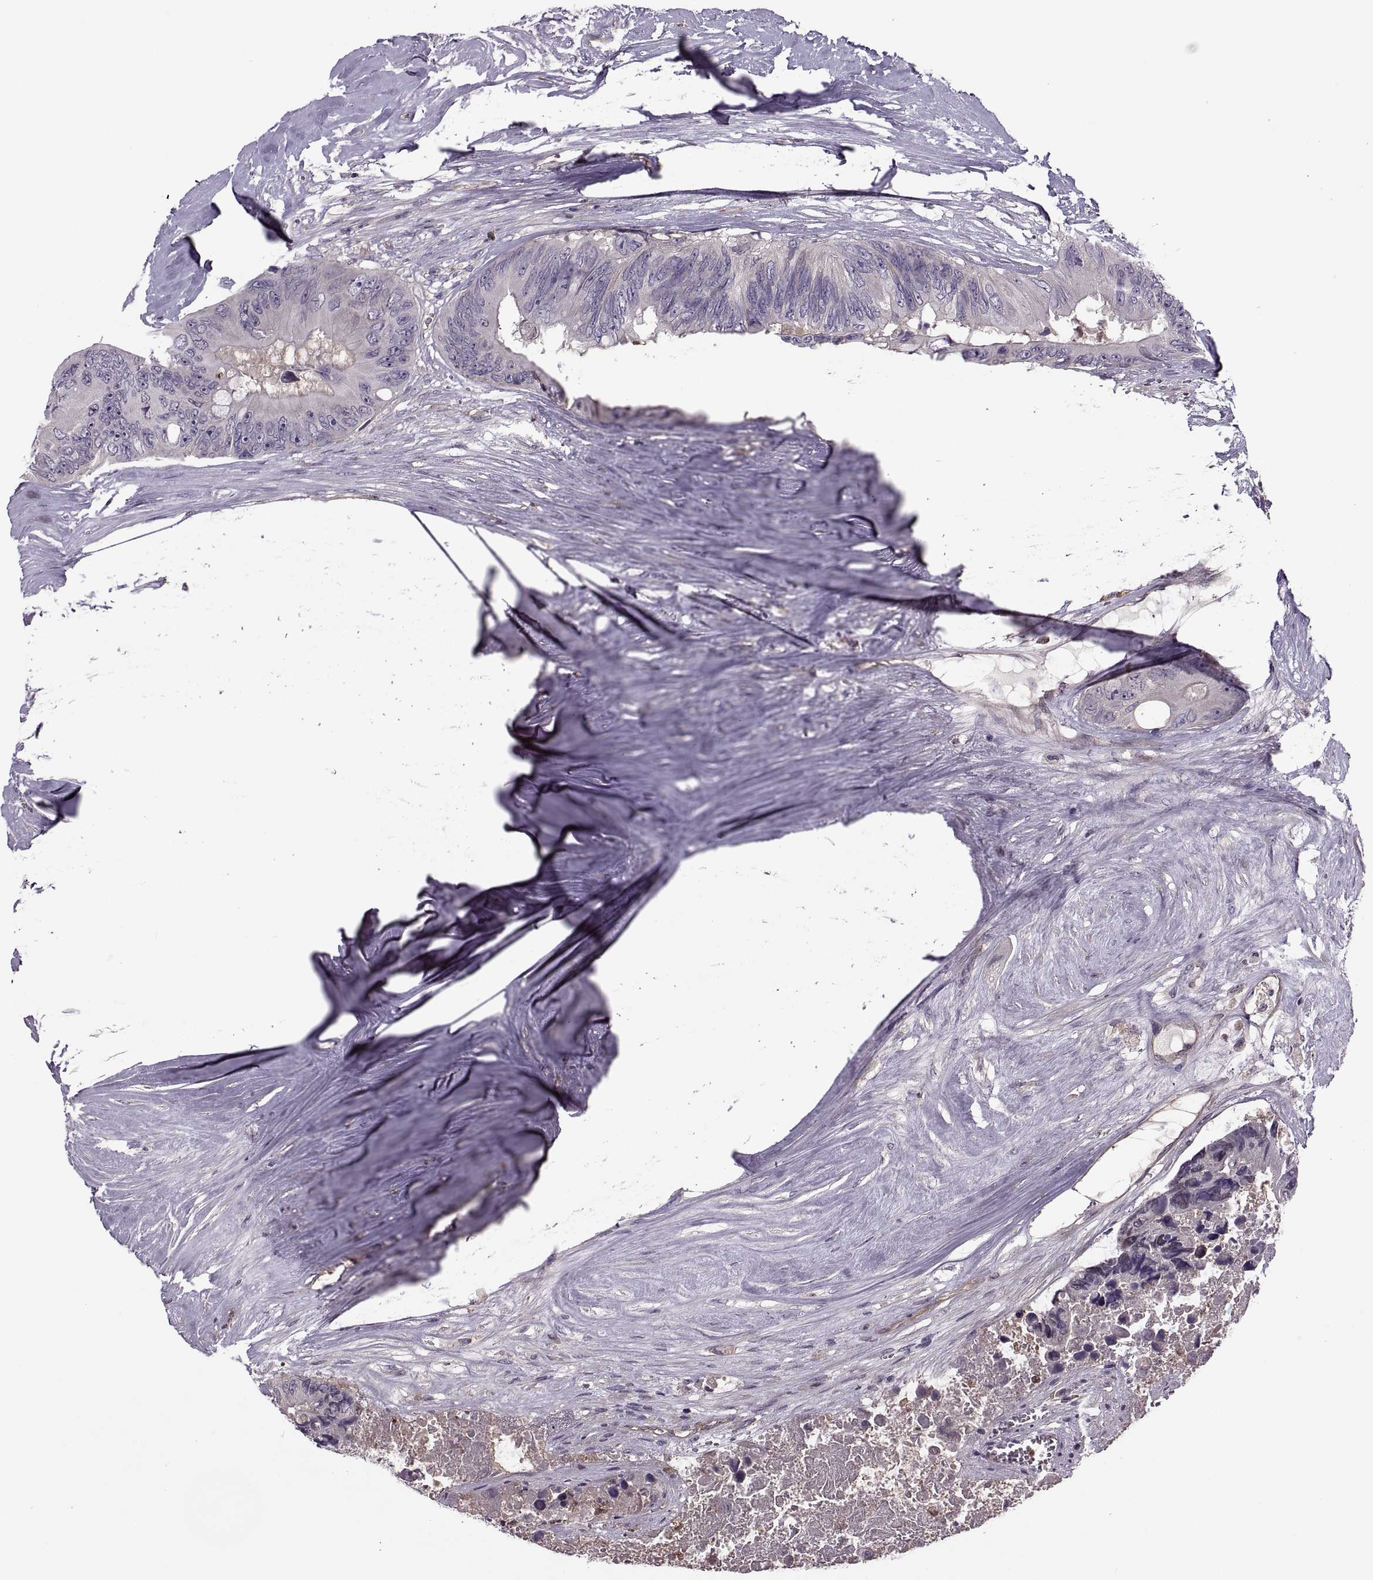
{"staining": {"intensity": "negative", "quantity": "none", "location": "none"}, "tissue": "colorectal cancer", "cell_type": "Tumor cells", "image_type": "cancer", "snomed": [{"axis": "morphology", "description": "Adenocarcinoma, NOS"}, {"axis": "topography", "description": "Colon"}], "caption": "Immunohistochemical staining of human colorectal adenocarcinoma reveals no significant staining in tumor cells. (DAB (3,3'-diaminobenzidine) IHC visualized using brightfield microscopy, high magnification).", "gene": "SLC2A3", "patient": {"sex": "female", "age": 48}}